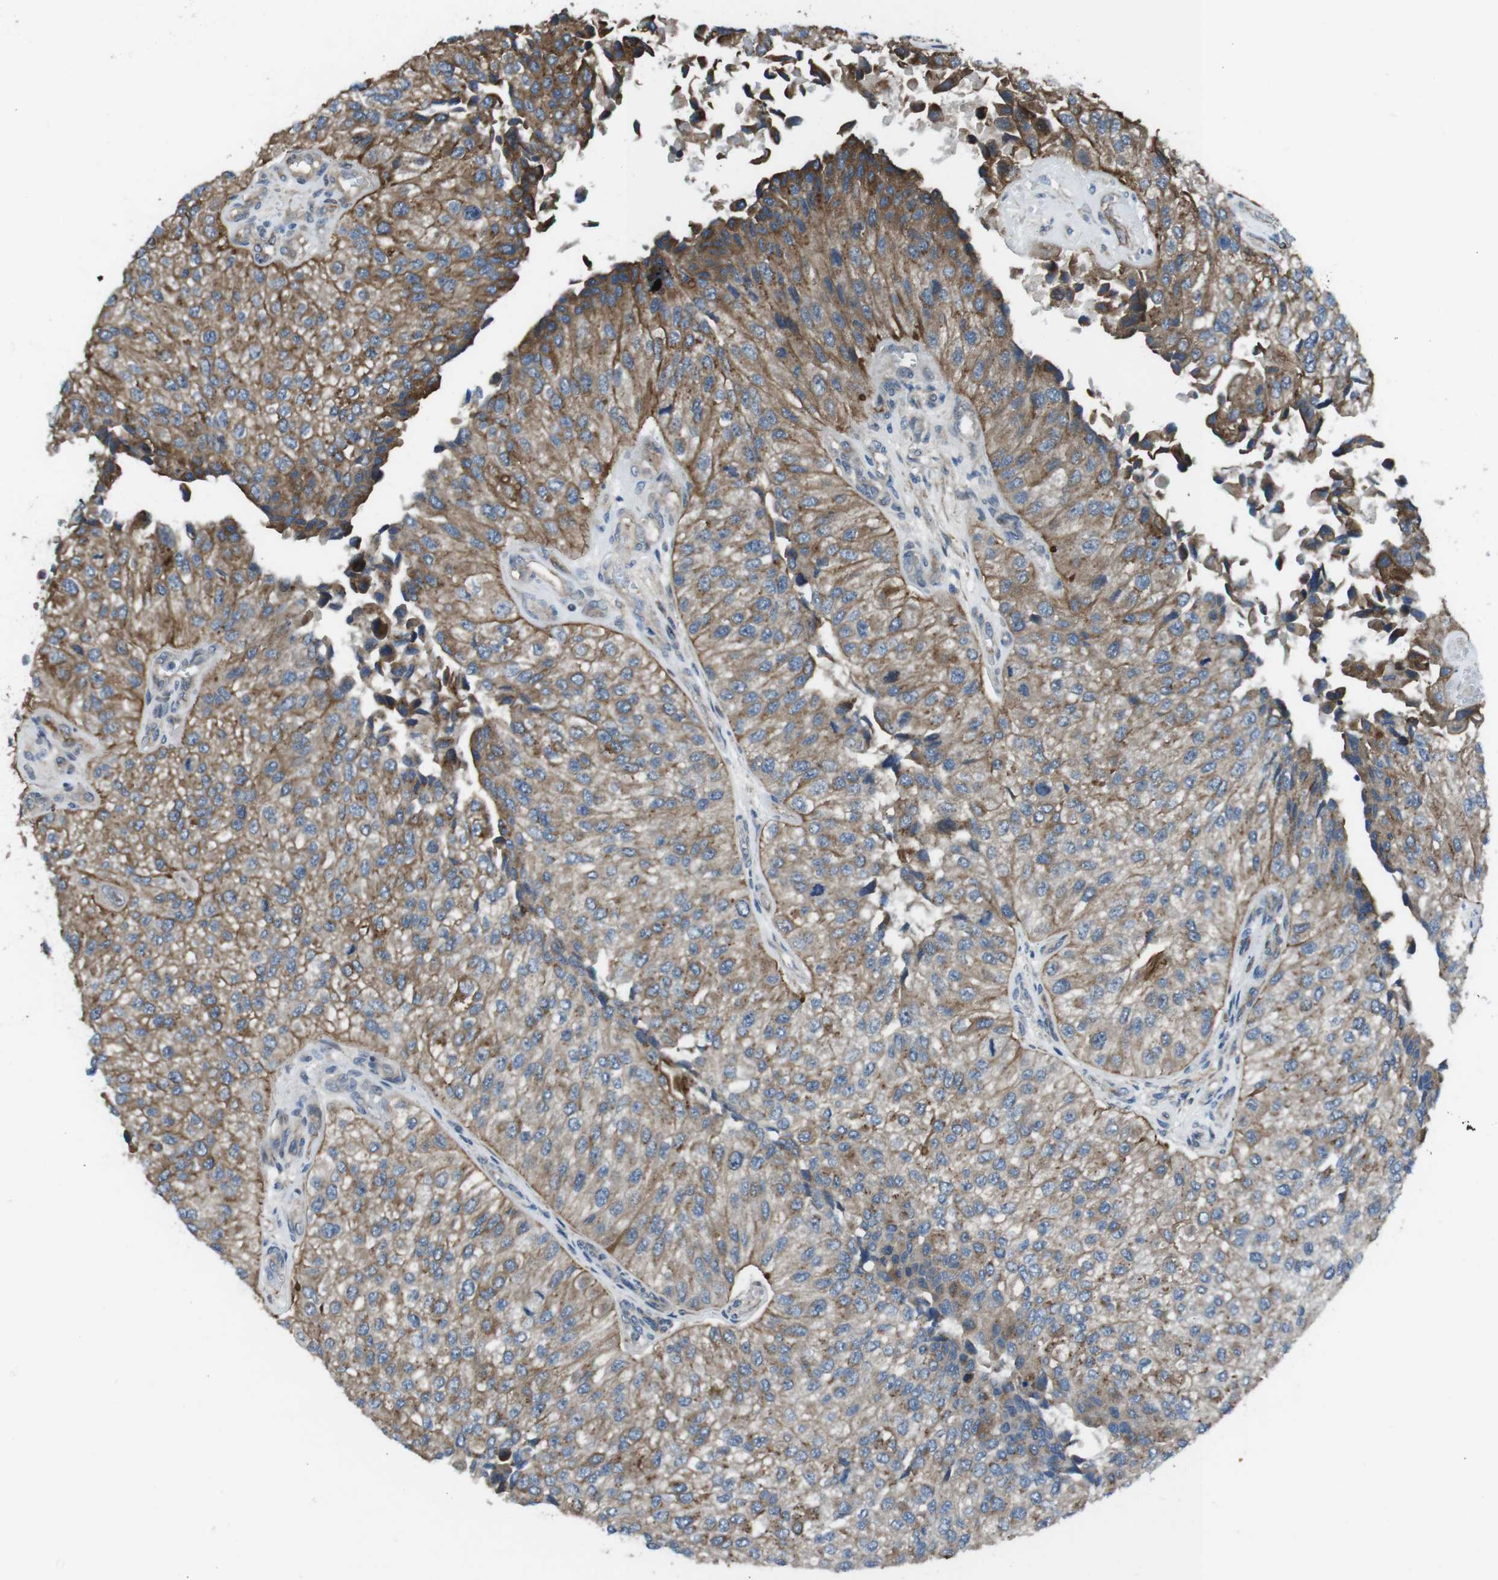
{"staining": {"intensity": "moderate", "quantity": ">75%", "location": "cytoplasmic/membranous"}, "tissue": "urothelial cancer", "cell_type": "Tumor cells", "image_type": "cancer", "snomed": [{"axis": "morphology", "description": "Urothelial carcinoma, High grade"}, {"axis": "topography", "description": "Kidney"}, {"axis": "topography", "description": "Urinary bladder"}], "caption": "Immunohistochemistry photomicrograph of human urothelial cancer stained for a protein (brown), which reveals medium levels of moderate cytoplasmic/membranous expression in approximately >75% of tumor cells.", "gene": "FAM174B", "patient": {"sex": "male", "age": 77}}